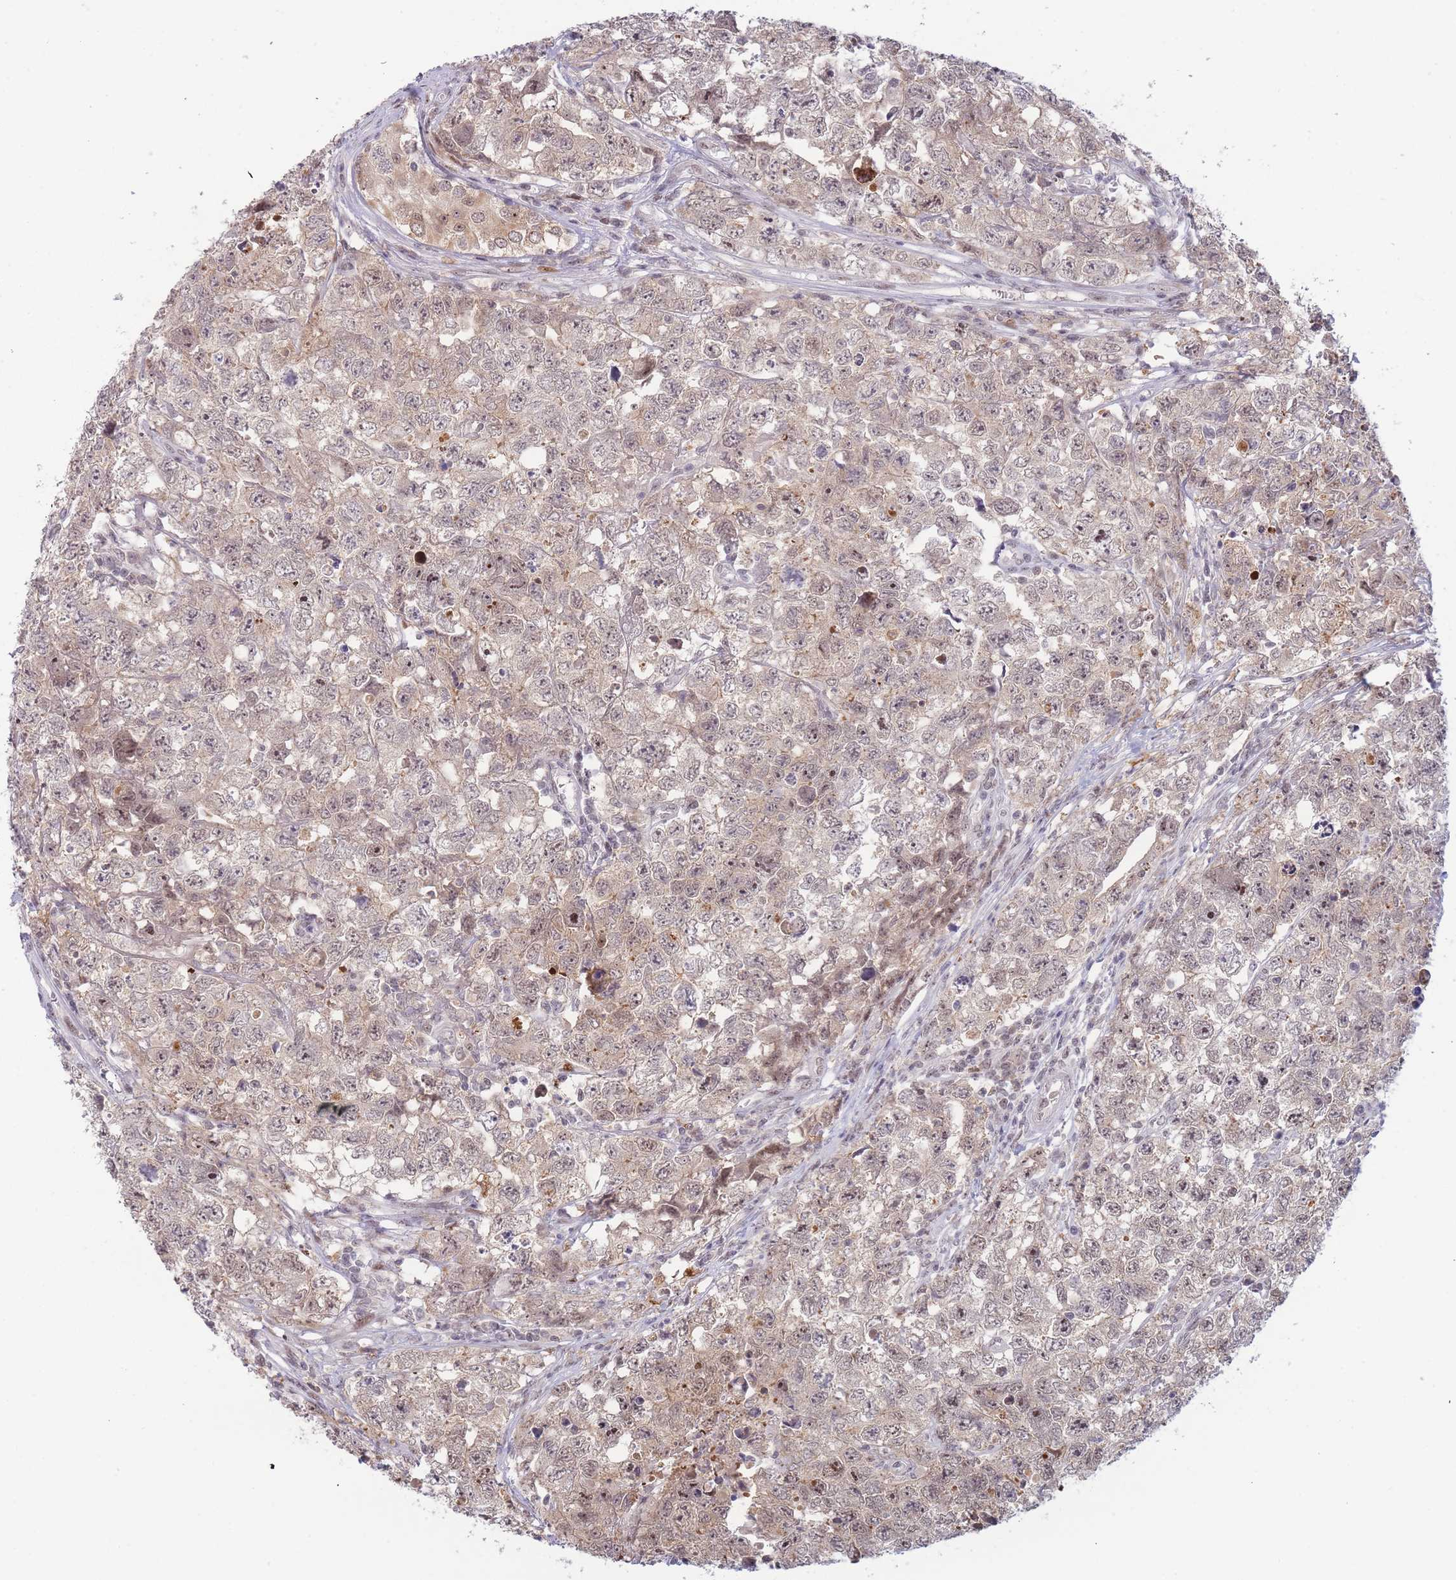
{"staining": {"intensity": "weak", "quantity": "25%-75%", "location": "cytoplasmic/membranous"}, "tissue": "testis cancer", "cell_type": "Tumor cells", "image_type": "cancer", "snomed": [{"axis": "morphology", "description": "Carcinoma, Embryonal, NOS"}, {"axis": "topography", "description": "Testis"}], "caption": "Immunohistochemical staining of human testis cancer (embryonal carcinoma) shows weak cytoplasmic/membranous protein staining in about 25%-75% of tumor cells.", "gene": "DEAF1", "patient": {"sex": "male", "age": 22}}